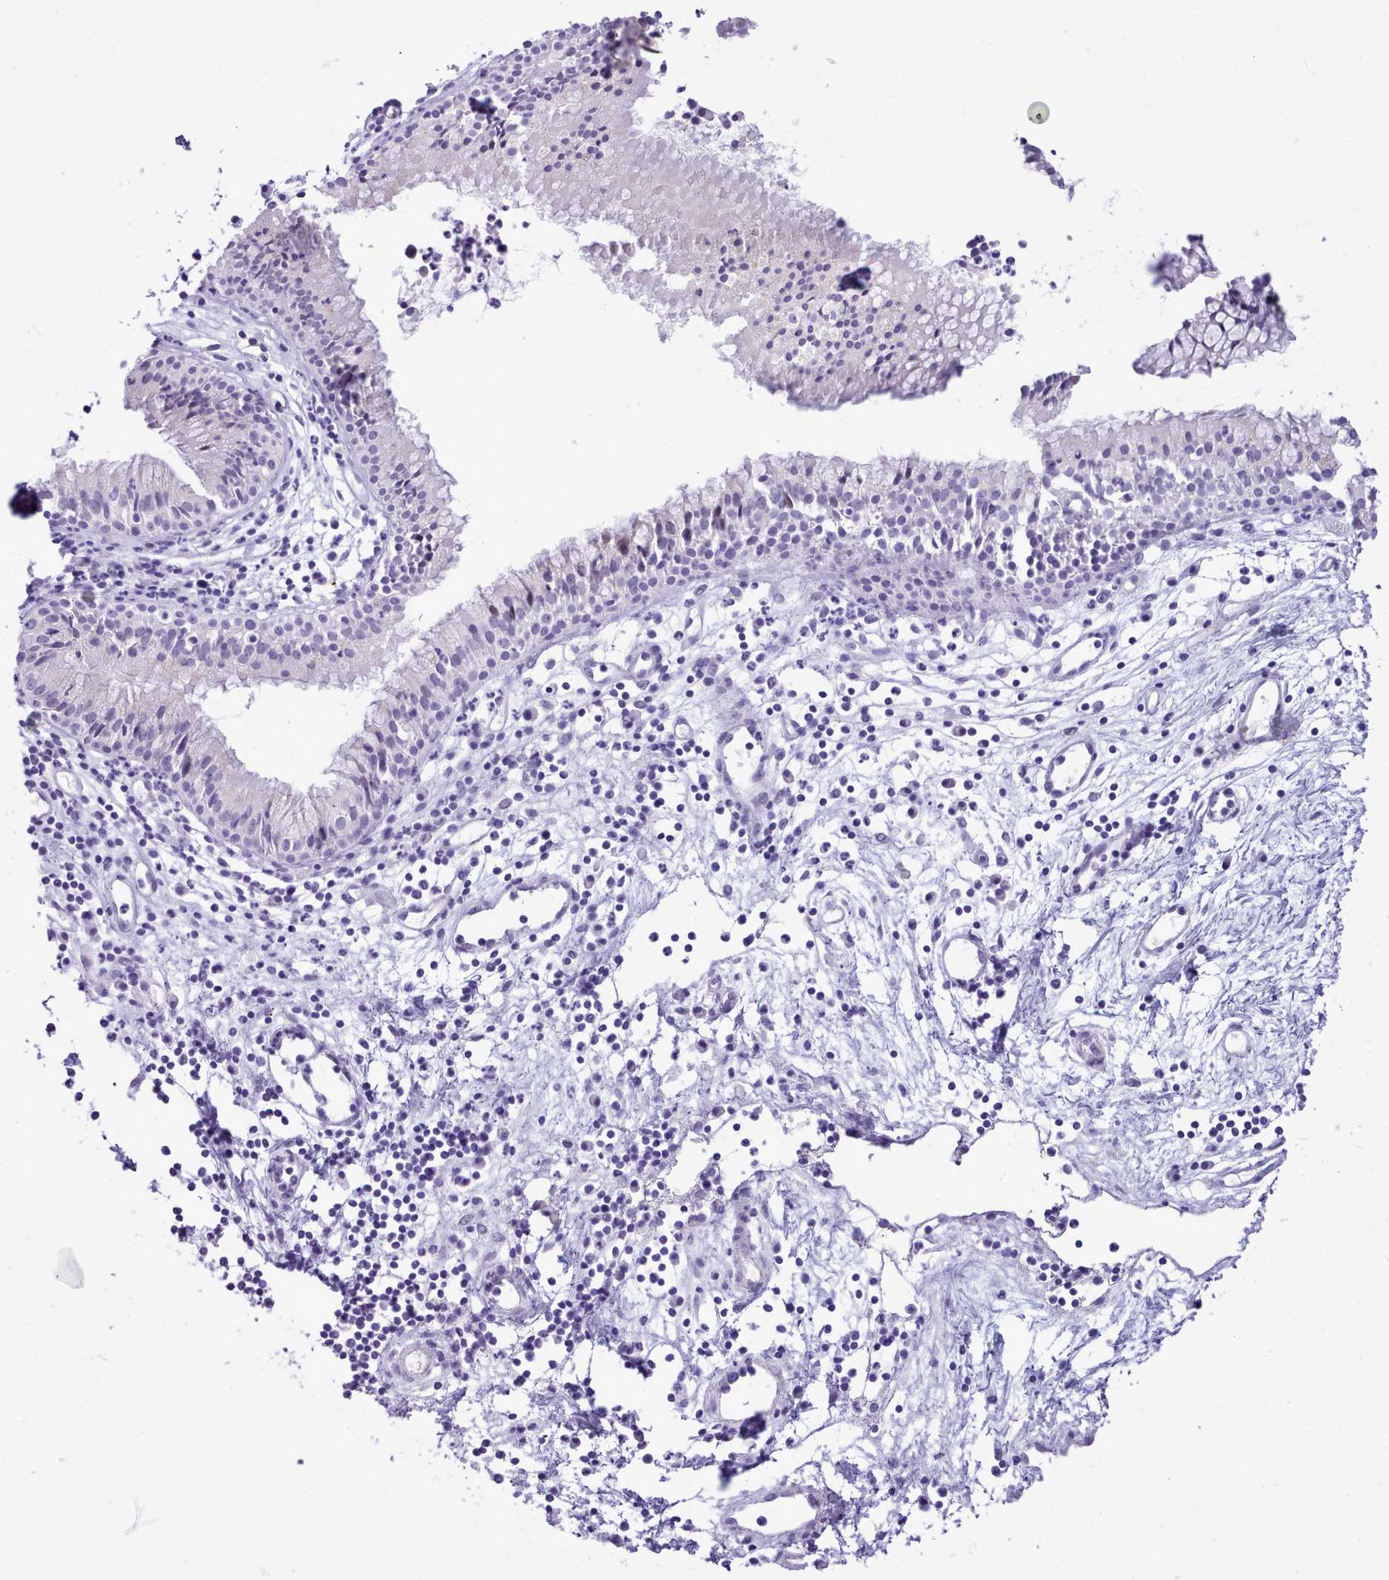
{"staining": {"intensity": "moderate", "quantity": "<25%", "location": "cytoplasmic/membranous,nuclear"}, "tissue": "nasopharynx", "cell_type": "Respiratory epithelial cells", "image_type": "normal", "snomed": [{"axis": "morphology", "description": "Normal tissue, NOS"}, {"axis": "topography", "description": "Nasopharynx"}], "caption": "DAB immunohistochemical staining of unremarkable human nasopharynx demonstrates moderate cytoplasmic/membranous,nuclear protein expression in approximately <25% of respiratory epithelial cells.", "gene": "LRRC37A2", "patient": {"sex": "male", "age": 82}}